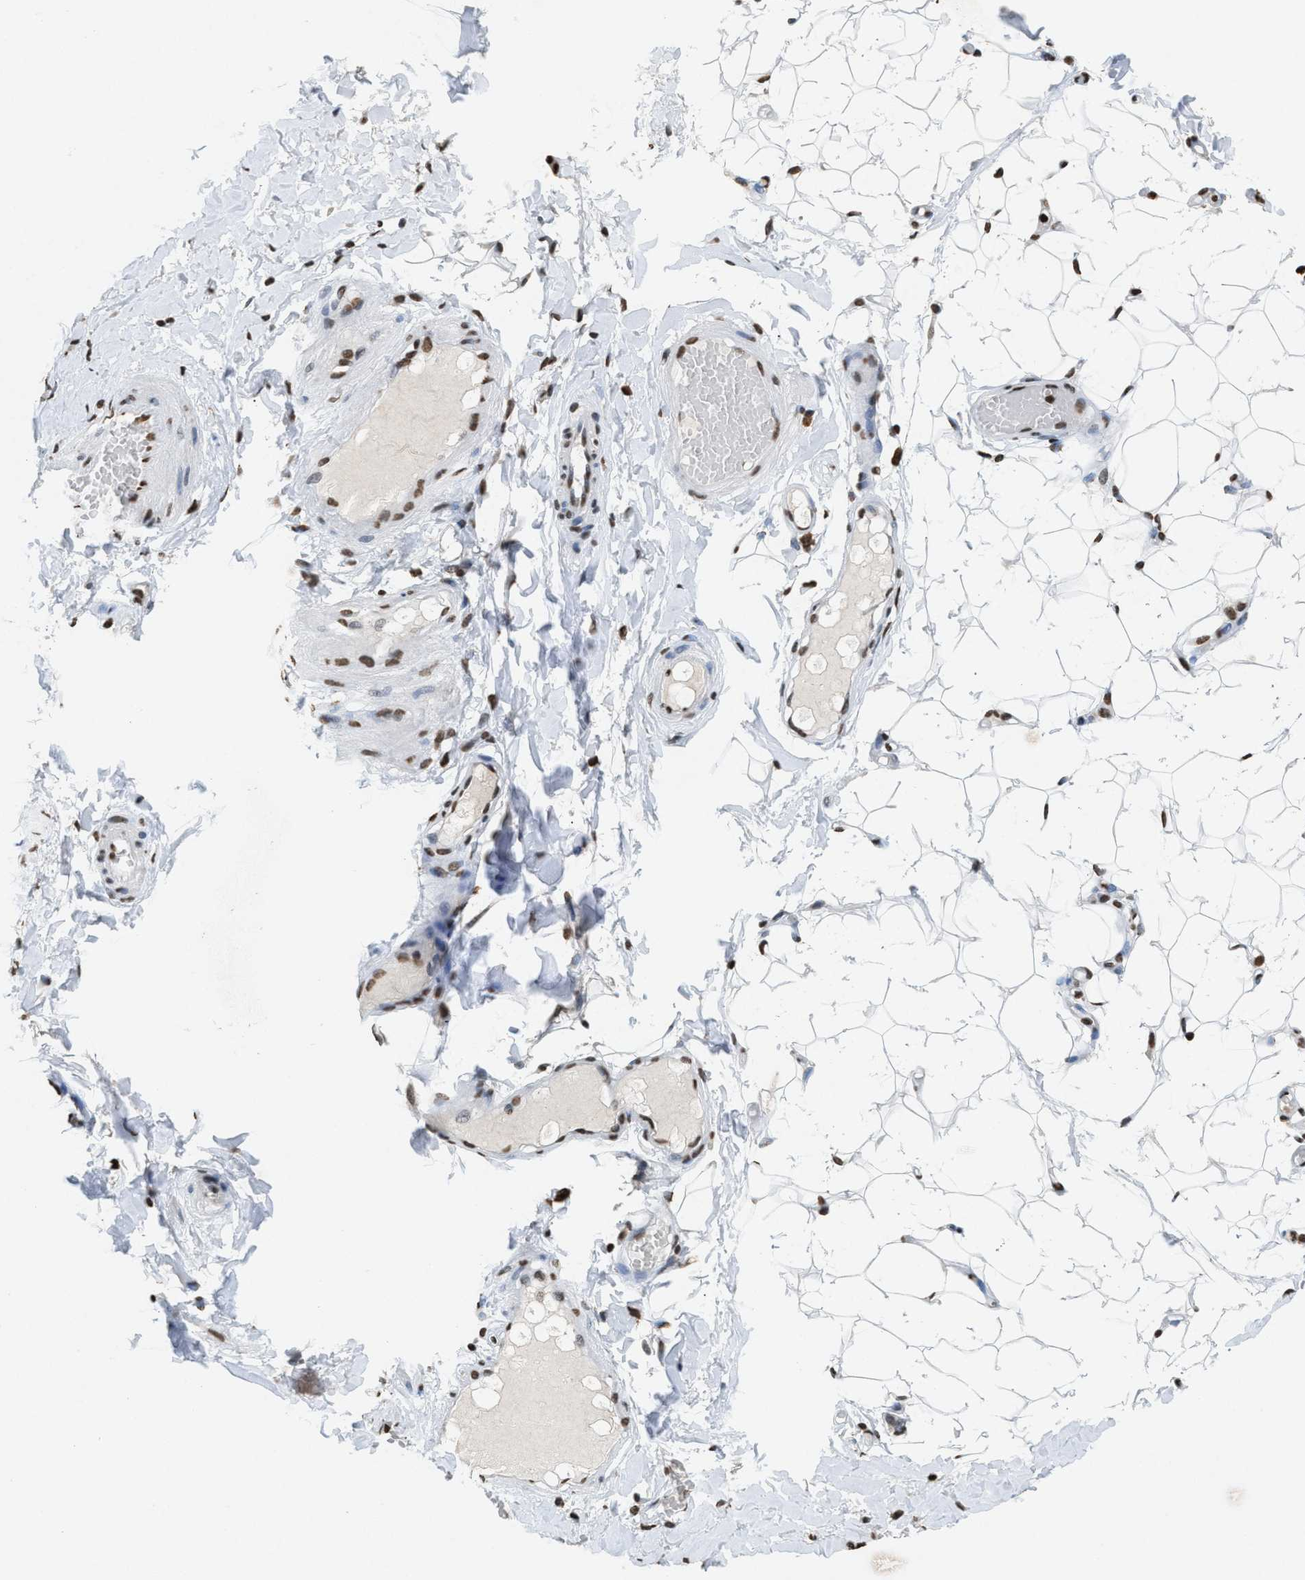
{"staining": {"intensity": "moderate", "quantity": ">75%", "location": "nuclear"}, "tissue": "adipose tissue", "cell_type": "Adipocytes", "image_type": "normal", "snomed": [{"axis": "morphology", "description": "Normal tissue, NOS"}, {"axis": "topography", "description": "Adipose tissue"}, {"axis": "topography", "description": "Vascular tissue"}, {"axis": "topography", "description": "Peripheral nerve tissue"}], "caption": "Immunohistochemical staining of normal adipose tissue reveals moderate nuclear protein expression in about >75% of adipocytes. The staining was performed using DAB (3,3'-diaminobenzidine) to visualize the protein expression in brown, while the nuclei were stained in blue with hematoxylin (Magnification: 20x).", "gene": "NUP88", "patient": {"sex": "male", "age": 25}}